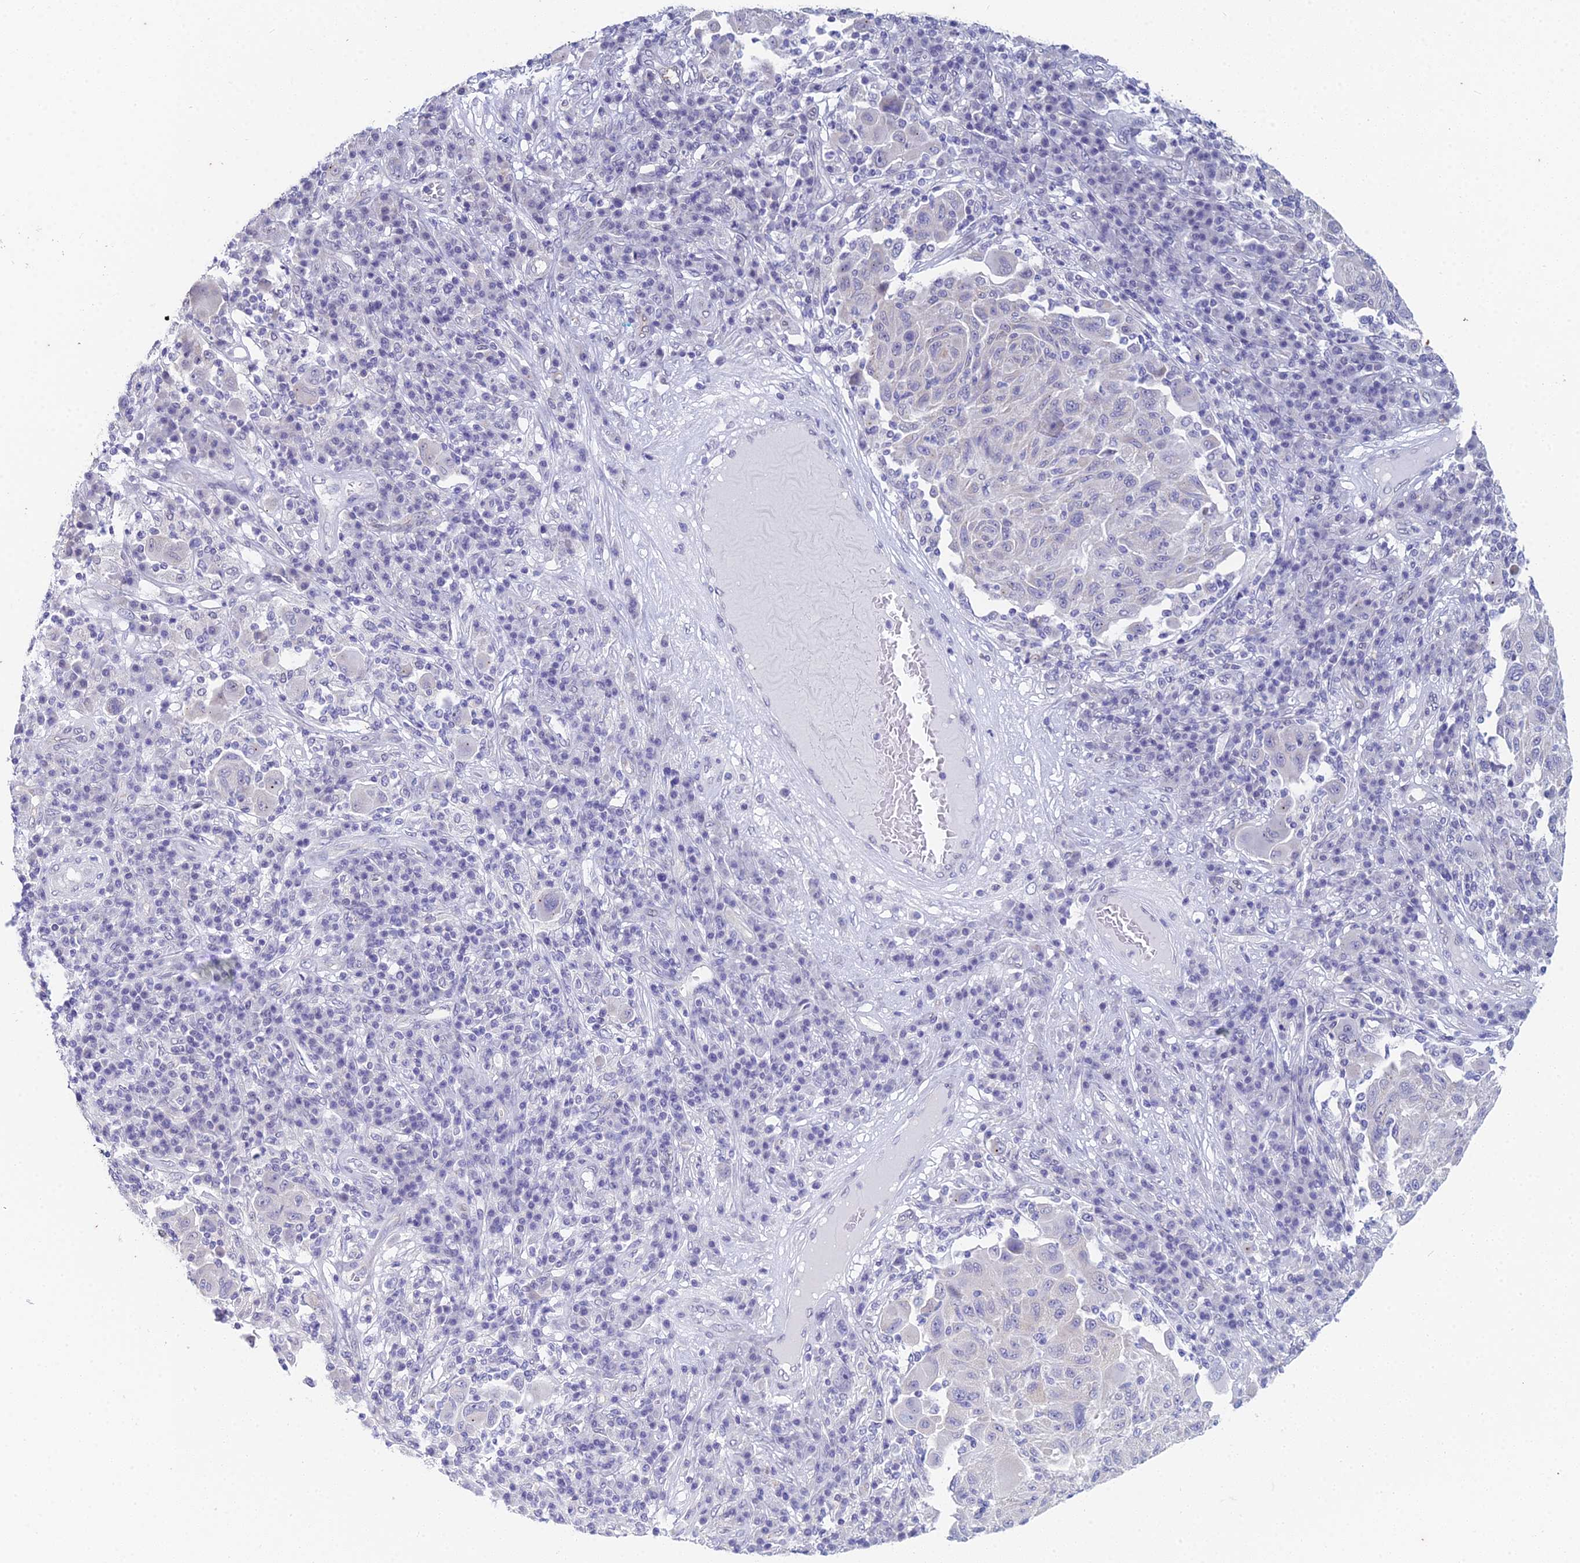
{"staining": {"intensity": "negative", "quantity": "none", "location": "none"}, "tissue": "melanoma", "cell_type": "Tumor cells", "image_type": "cancer", "snomed": [{"axis": "morphology", "description": "Malignant melanoma, NOS"}, {"axis": "topography", "description": "Skin"}], "caption": "Immunohistochemical staining of melanoma demonstrates no significant positivity in tumor cells.", "gene": "EEF2KMT", "patient": {"sex": "male", "age": 53}}